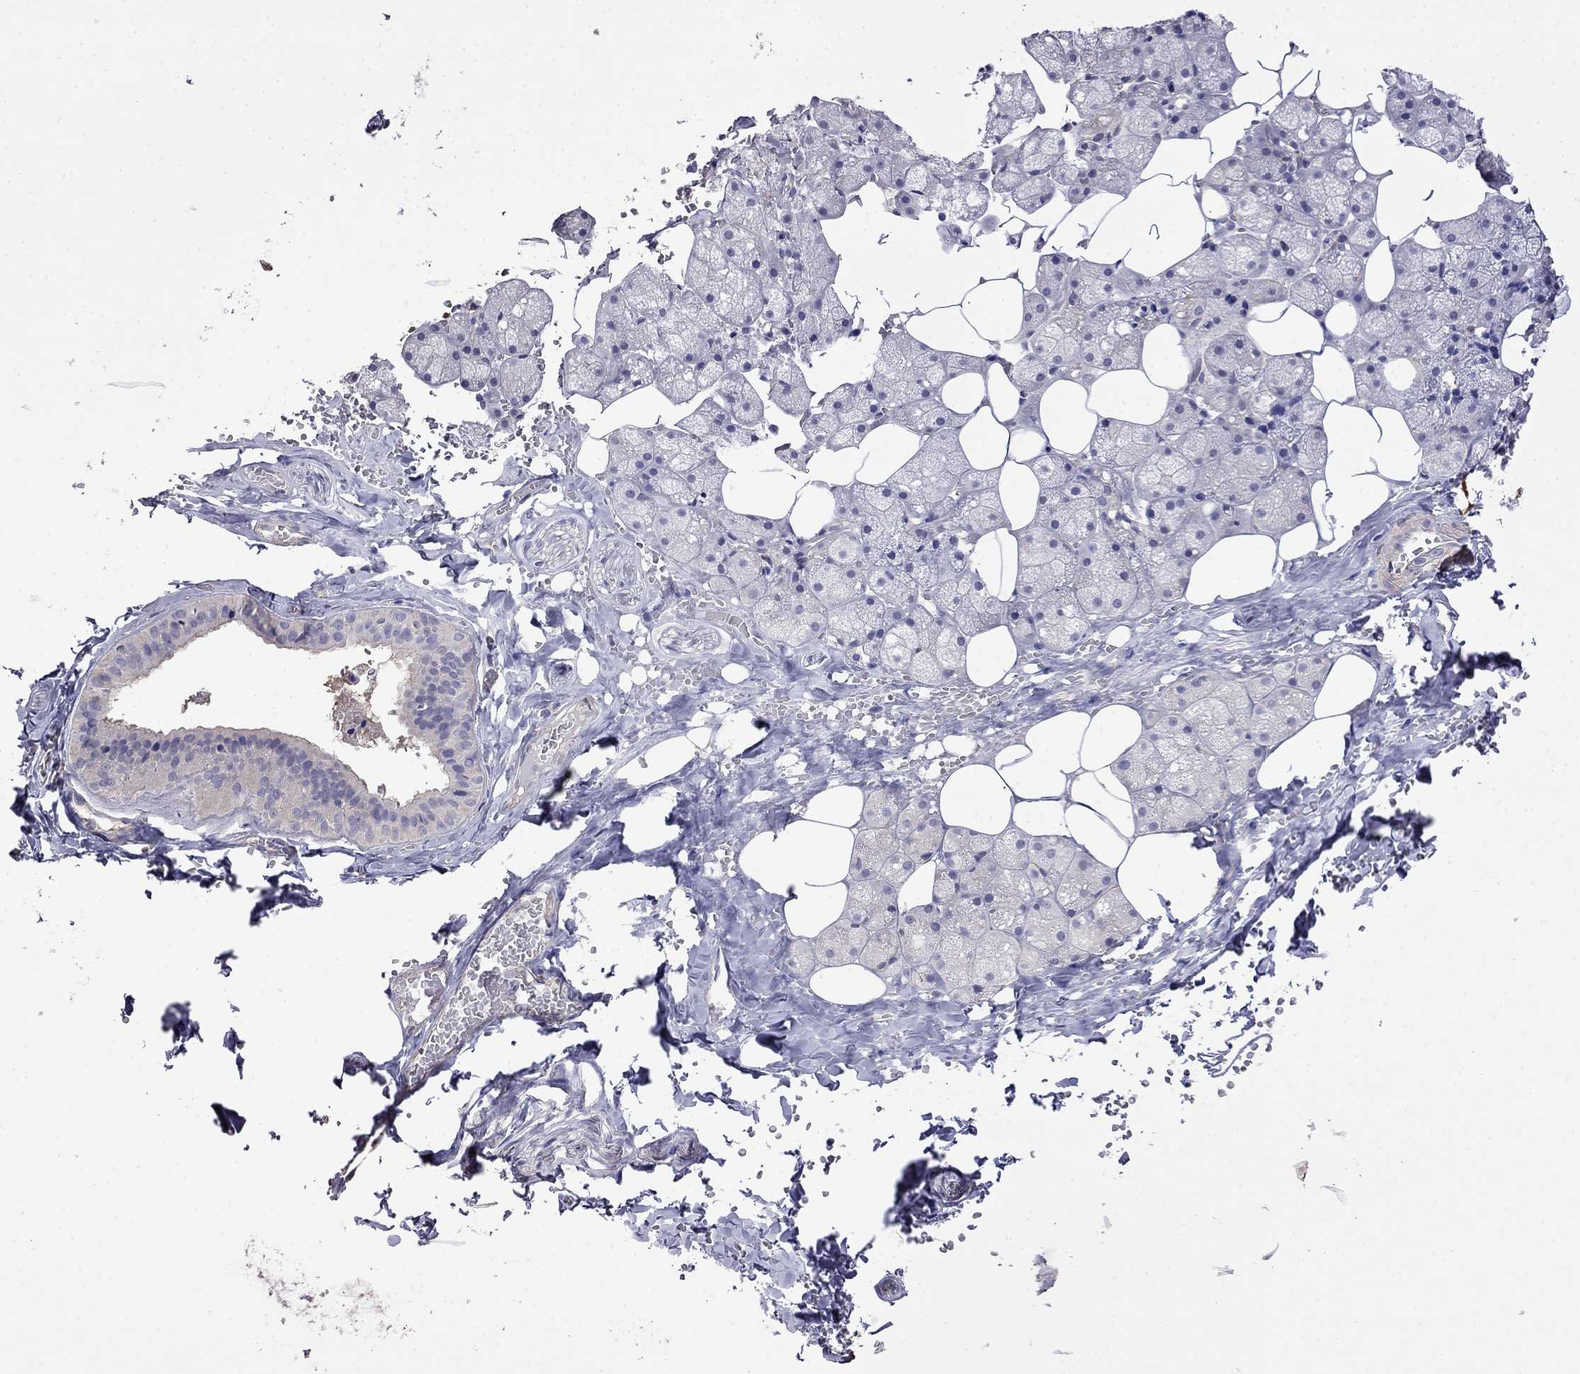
{"staining": {"intensity": "negative", "quantity": "none", "location": "none"}, "tissue": "salivary gland", "cell_type": "Glandular cells", "image_type": "normal", "snomed": [{"axis": "morphology", "description": "Normal tissue, NOS"}, {"axis": "topography", "description": "Salivary gland"}], "caption": "Immunohistochemical staining of normal salivary gland reveals no significant positivity in glandular cells. (Brightfield microscopy of DAB IHC at high magnification).", "gene": "GUCA1B", "patient": {"sex": "male", "age": 38}}